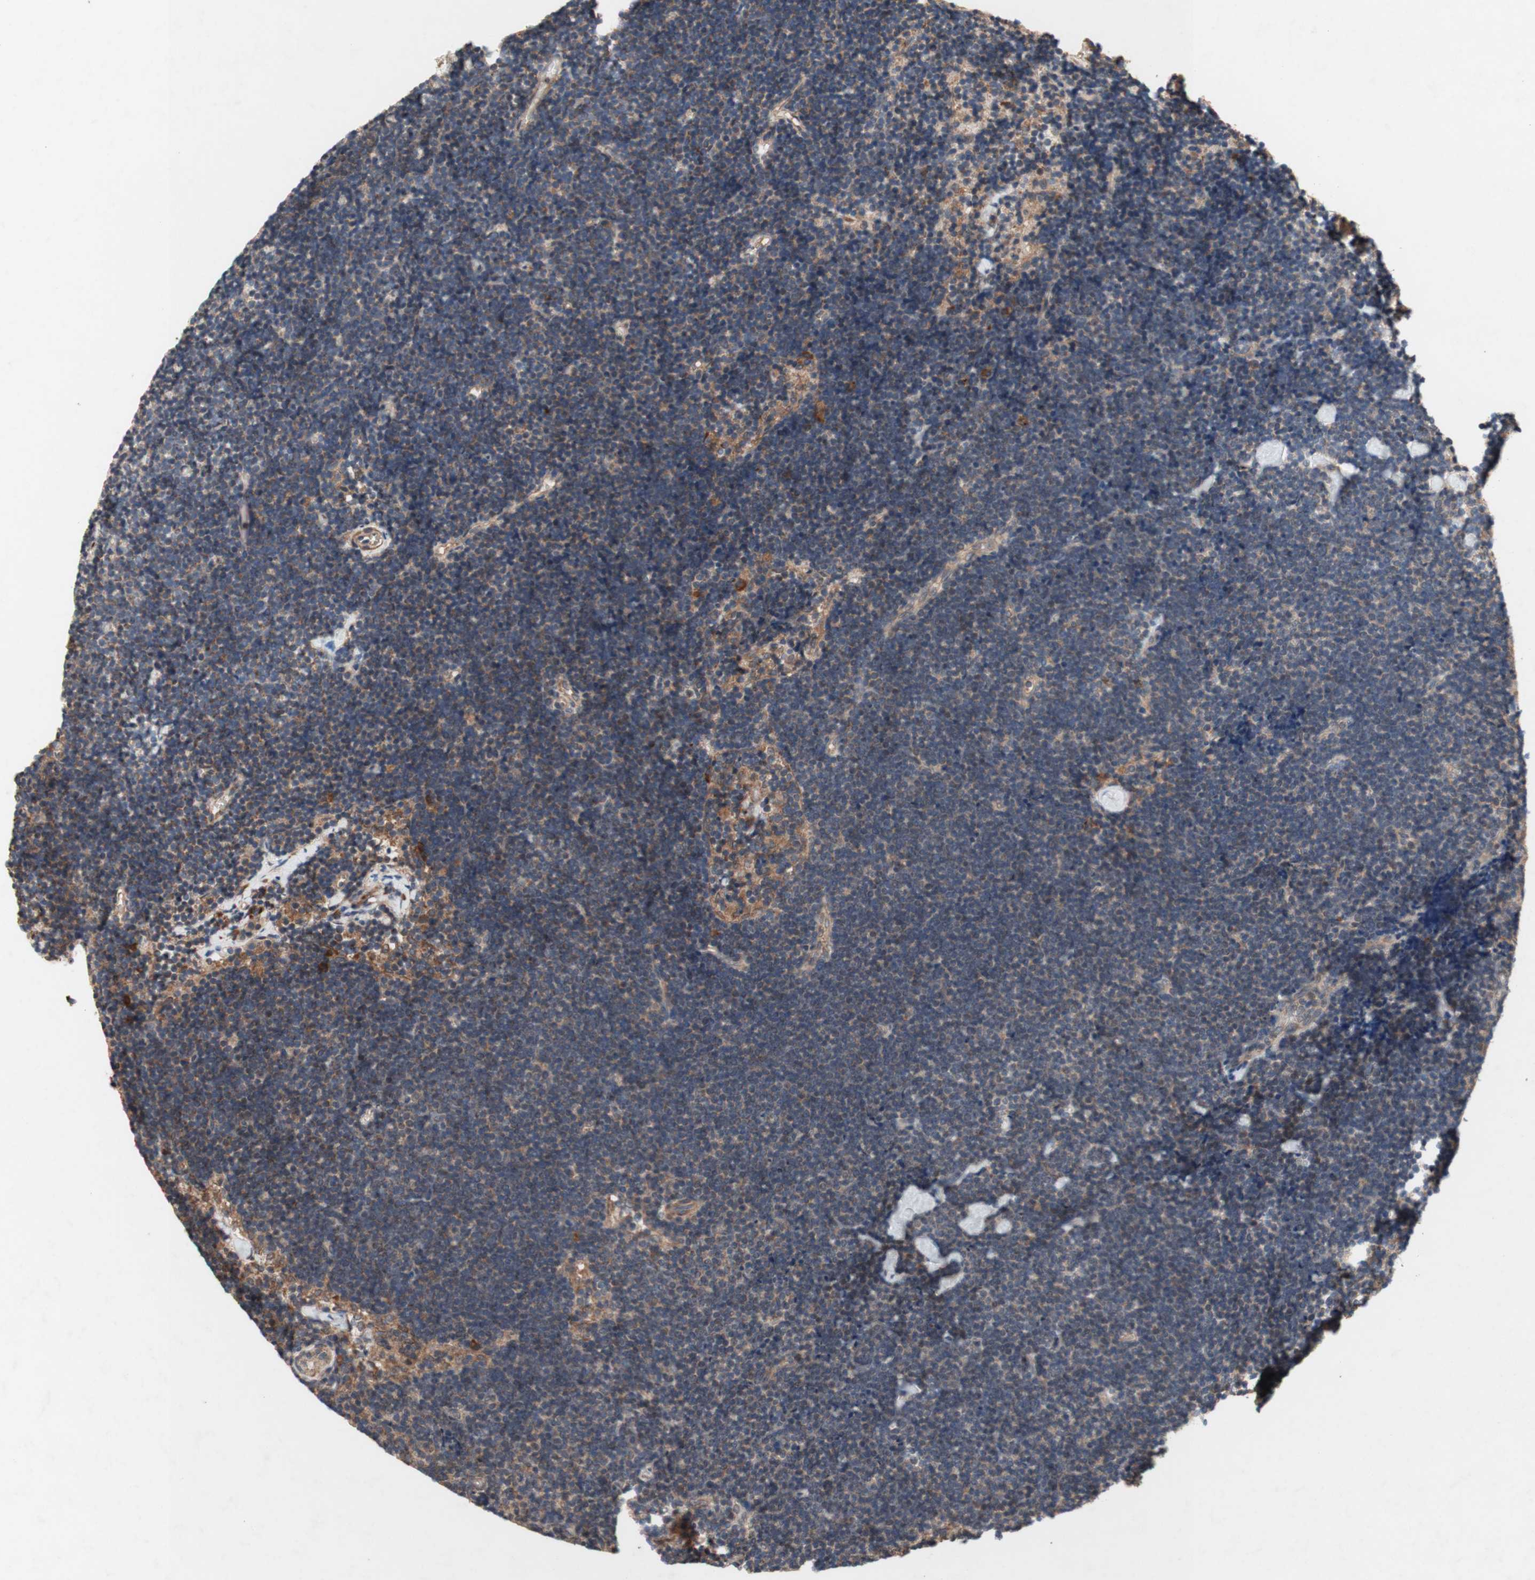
{"staining": {"intensity": "moderate", "quantity": "25%-75%", "location": "cytoplasmic/membranous"}, "tissue": "lymph node", "cell_type": "Germinal center cells", "image_type": "normal", "snomed": [{"axis": "morphology", "description": "Normal tissue, NOS"}, {"axis": "topography", "description": "Lymph node"}], "caption": "Immunohistochemical staining of unremarkable human lymph node displays 25%-75% levels of moderate cytoplasmic/membranous protein expression in approximately 25%-75% of germinal center cells. (DAB (3,3'-diaminobenzidine) IHC, brown staining for protein, blue staining for nuclei).", "gene": "DDOST", "patient": {"sex": "male", "age": 63}}